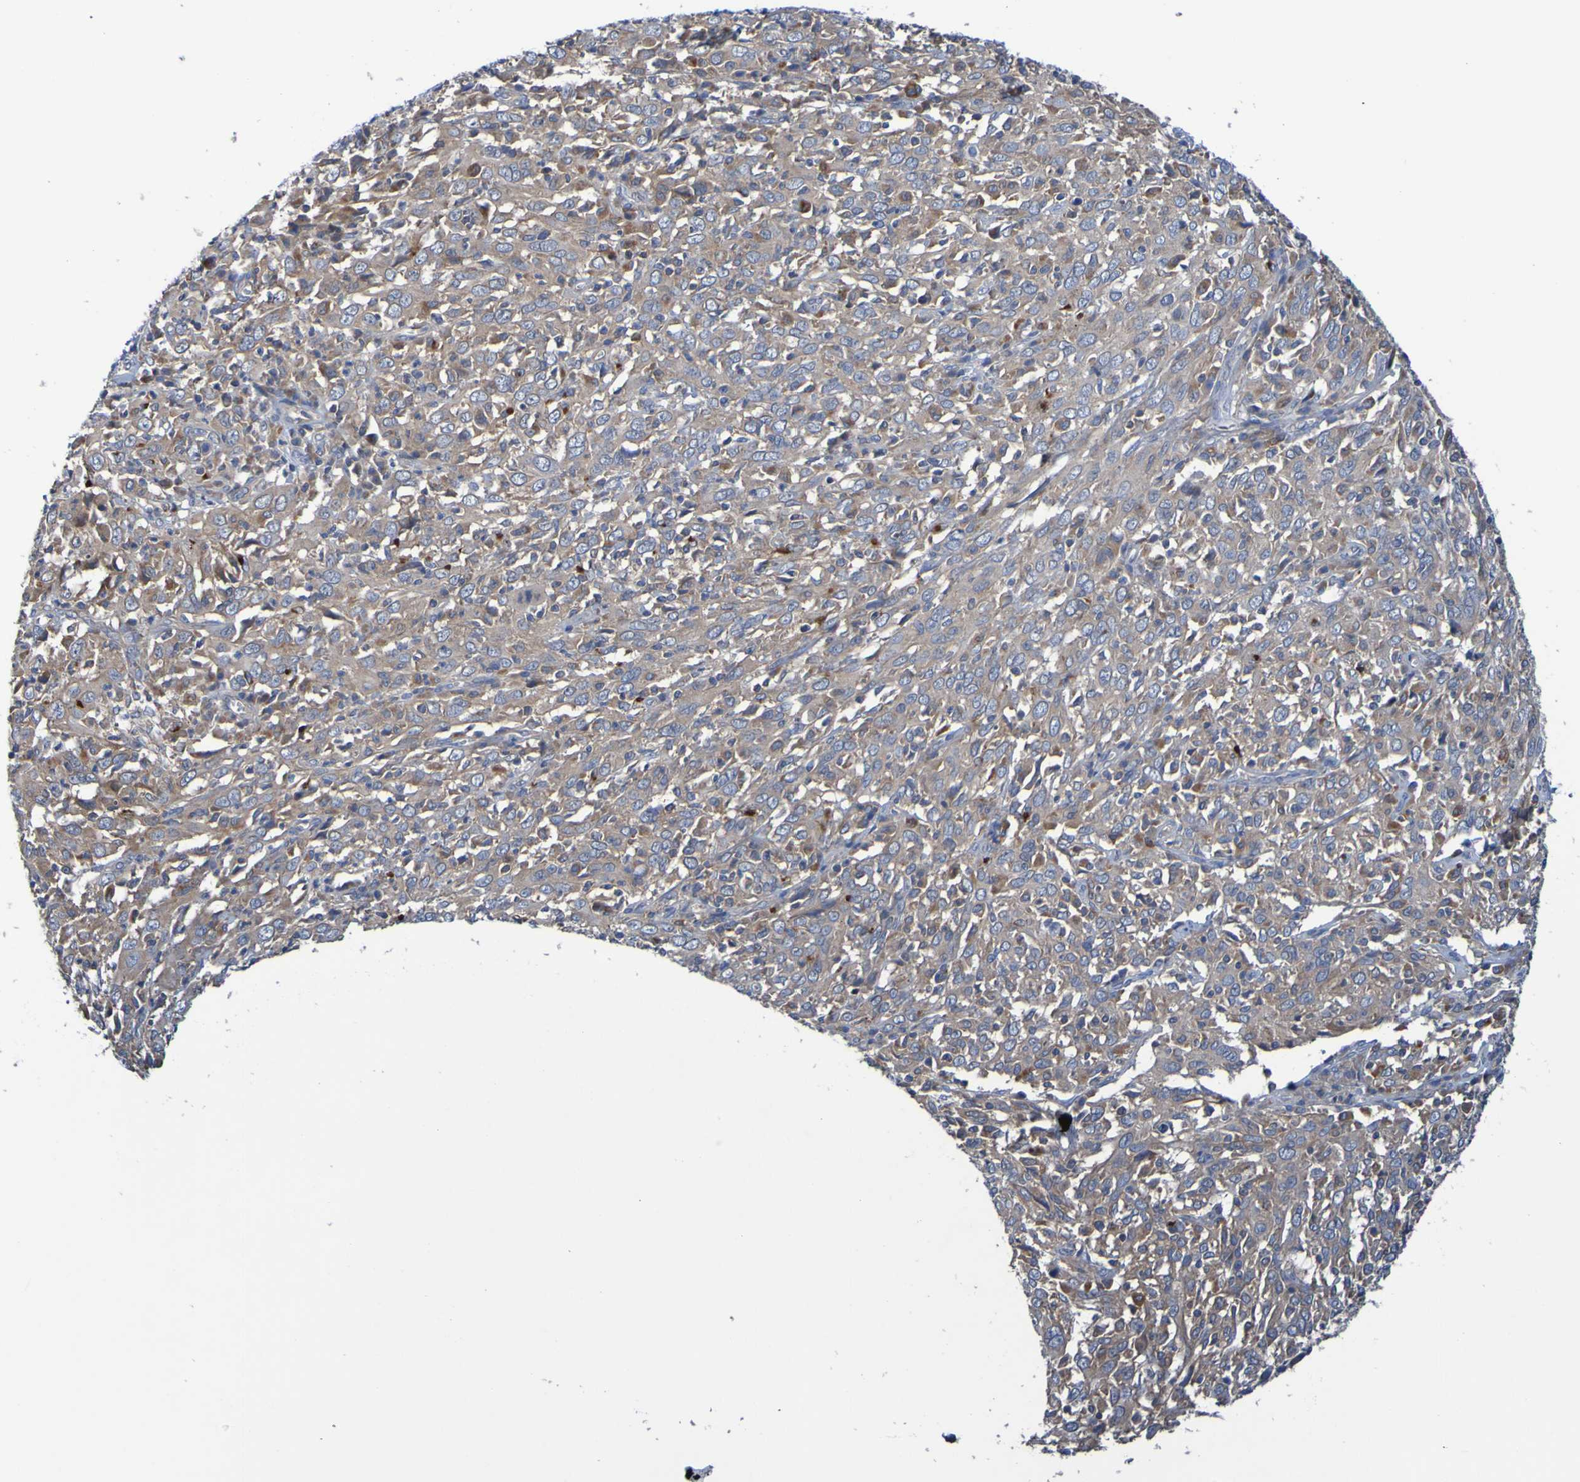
{"staining": {"intensity": "weak", "quantity": ">75%", "location": "cytoplasmic/membranous"}, "tissue": "cervical cancer", "cell_type": "Tumor cells", "image_type": "cancer", "snomed": [{"axis": "morphology", "description": "Squamous cell carcinoma, NOS"}, {"axis": "topography", "description": "Cervix"}], "caption": "The image shows immunohistochemical staining of cervical cancer. There is weak cytoplasmic/membranous staining is seen in about >75% of tumor cells.", "gene": "SDK1", "patient": {"sex": "female", "age": 46}}